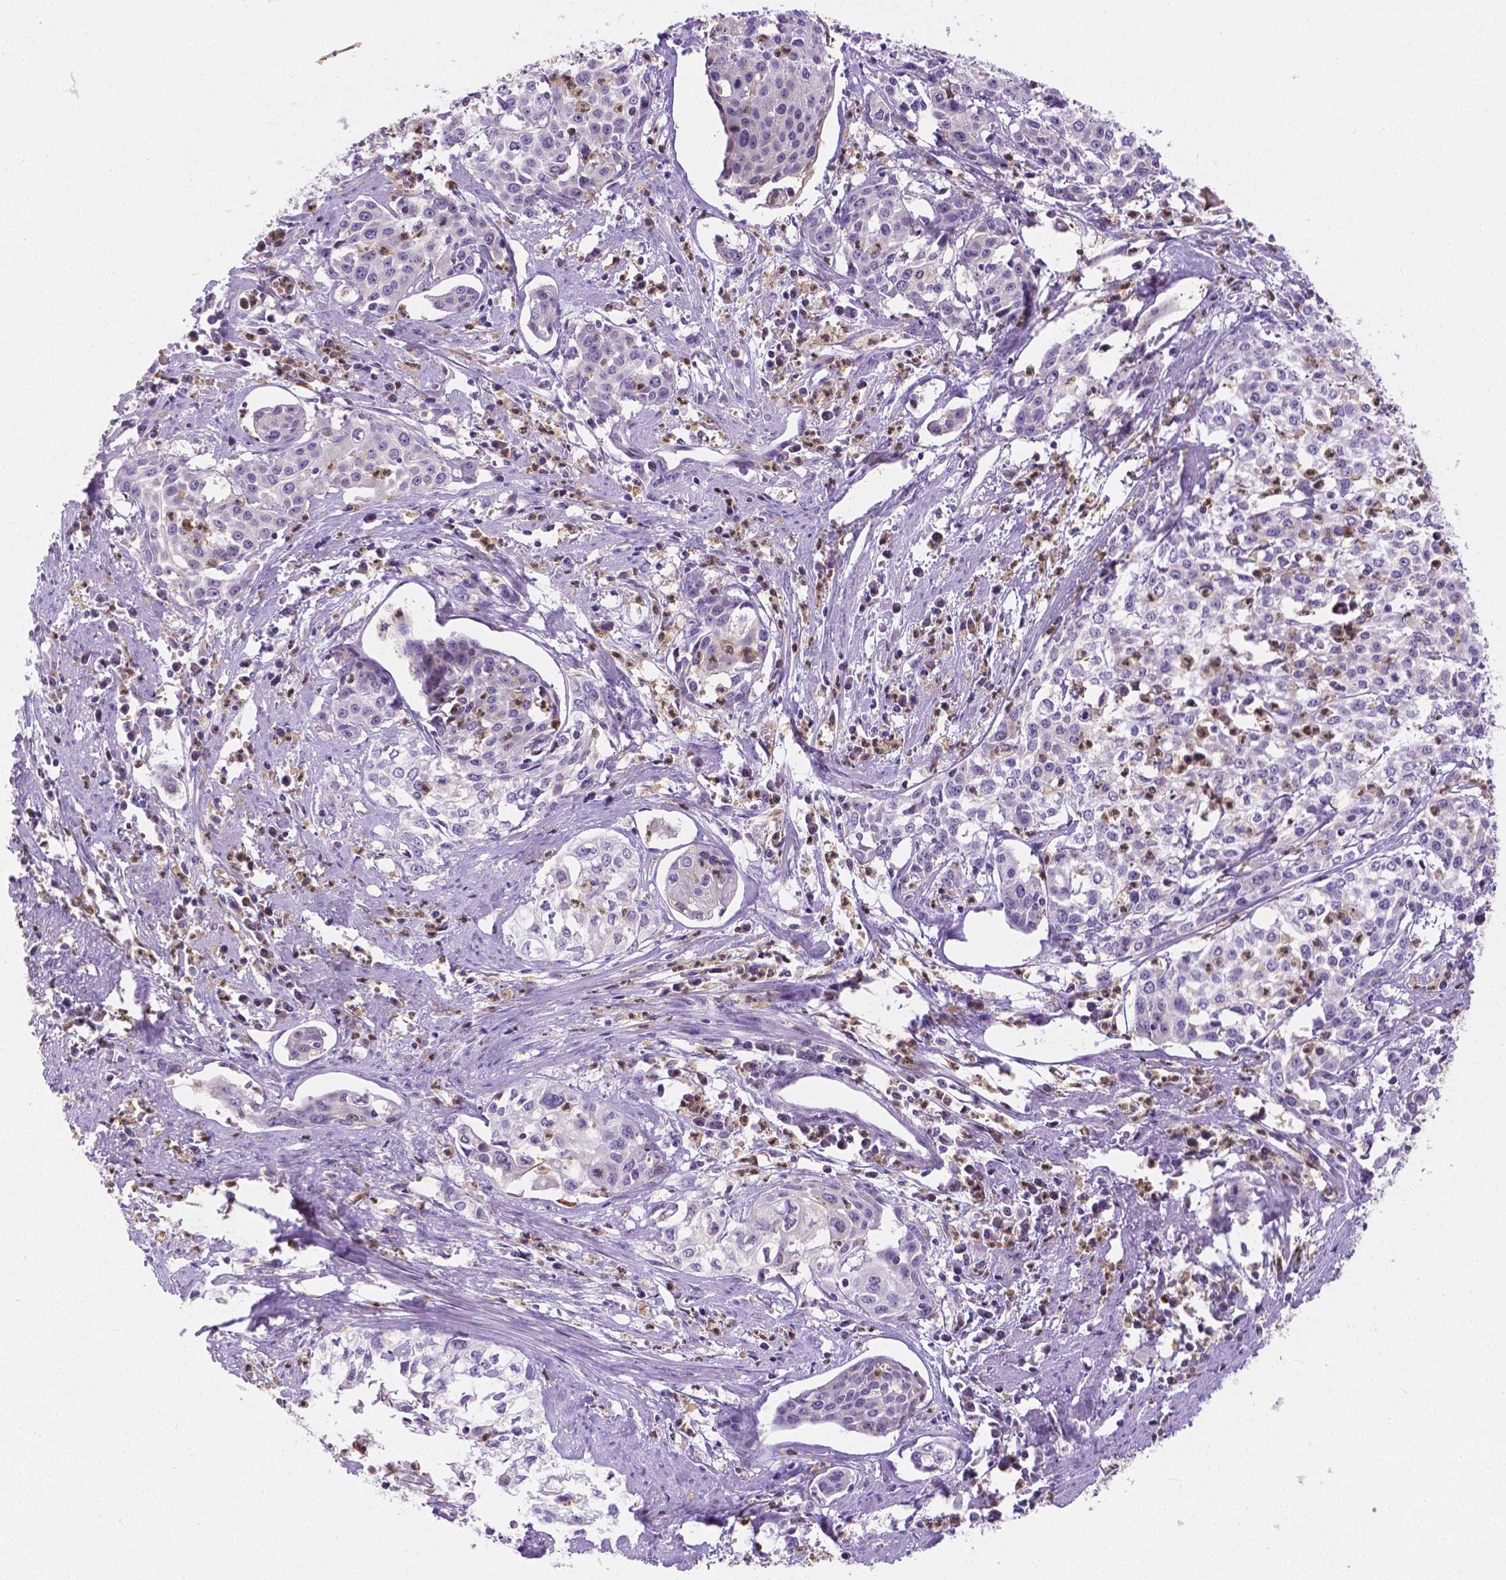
{"staining": {"intensity": "negative", "quantity": "none", "location": "none"}, "tissue": "cervical cancer", "cell_type": "Tumor cells", "image_type": "cancer", "snomed": [{"axis": "morphology", "description": "Squamous cell carcinoma, NOS"}, {"axis": "topography", "description": "Cervix"}], "caption": "A high-resolution micrograph shows immunohistochemistry (IHC) staining of cervical cancer, which demonstrates no significant expression in tumor cells.", "gene": "ZNRD2", "patient": {"sex": "female", "age": 39}}